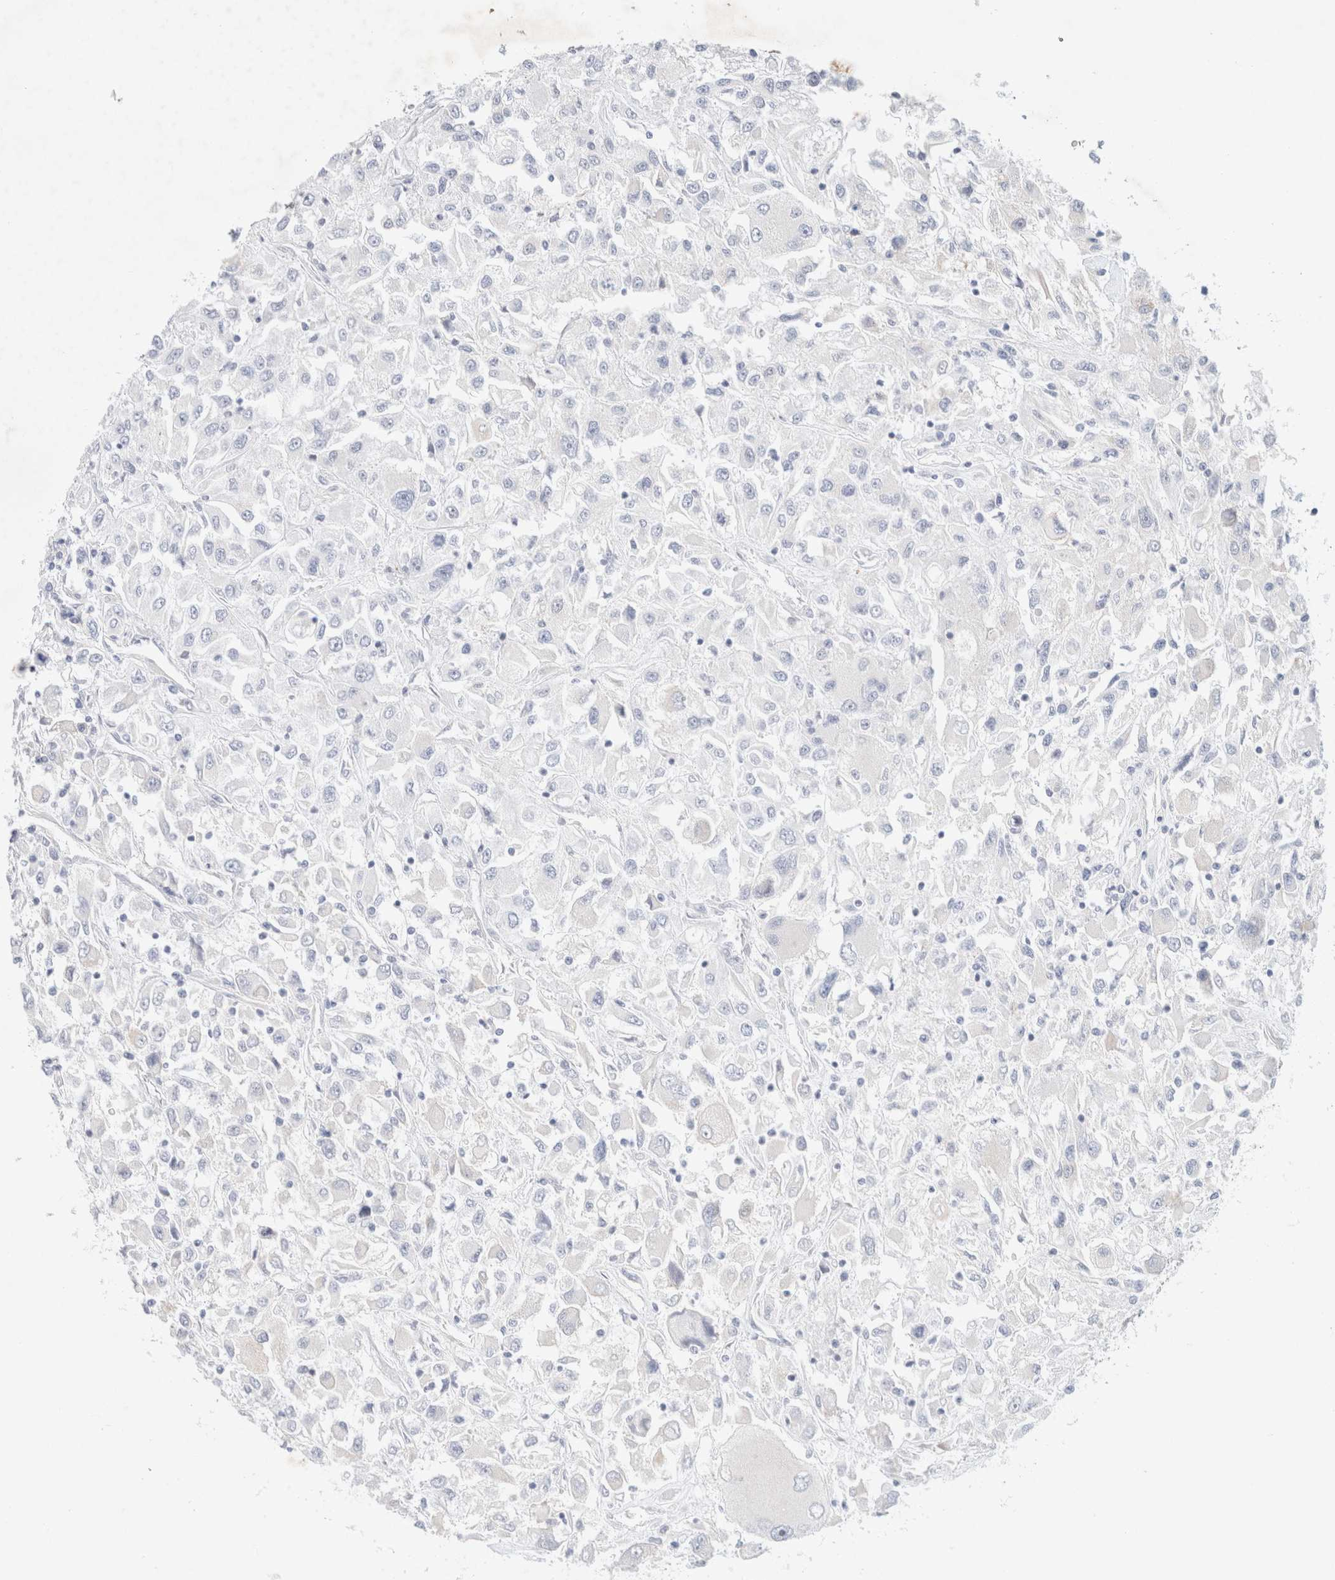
{"staining": {"intensity": "negative", "quantity": "none", "location": "none"}, "tissue": "renal cancer", "cell_type": "Tumor cells", "image_type": "cancer", "snomed": [{"axis": "morphology", "description": "Adenocarcinoma, NOS"}, {"axis": "topography", "description": "Kidney"}], "caption": "An immunohistochemistry photomicrograph of renal cancer is shown. There is no staining in tumor cells of renal cancer.", "gene": "SLC25A48", "patient": {"sex": "female", "age": 52}}